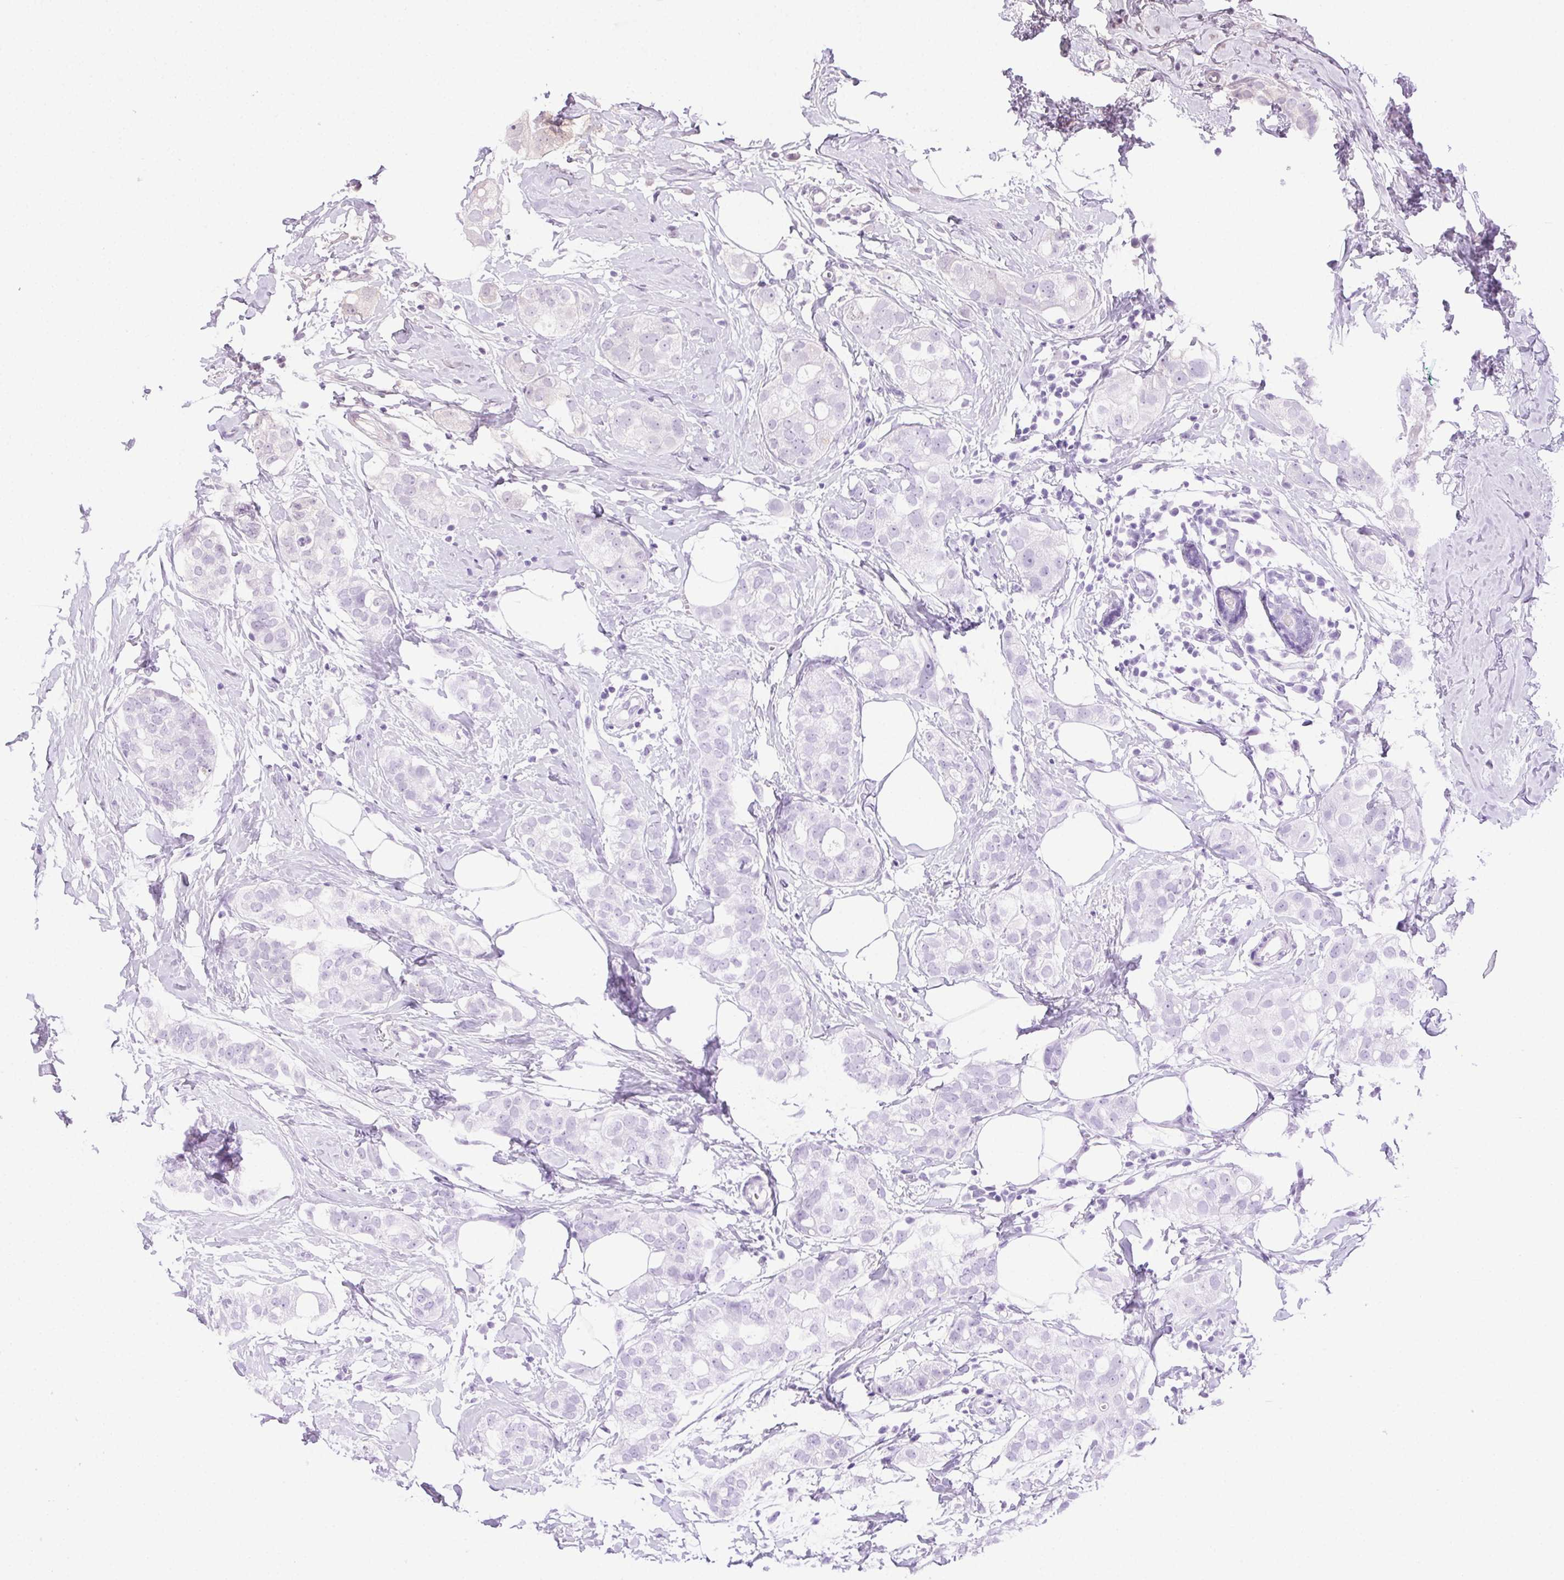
{"staining": {"intensity": "negative", "quantity": "none", "location": "none"}, "tissue": "breast cancer", "cell_type": "Tumor cells", "image_type": "cancer", "snomed": [{"axis": "morphology", "description": "Duct carcinoma"}, {"axis": "topography", "description": "Breast"}], "caption": "Tumor cells show no significant staining in breast cancer.", "gene": "CLDN10", "patient": {"sex": "female", "age": 40}}